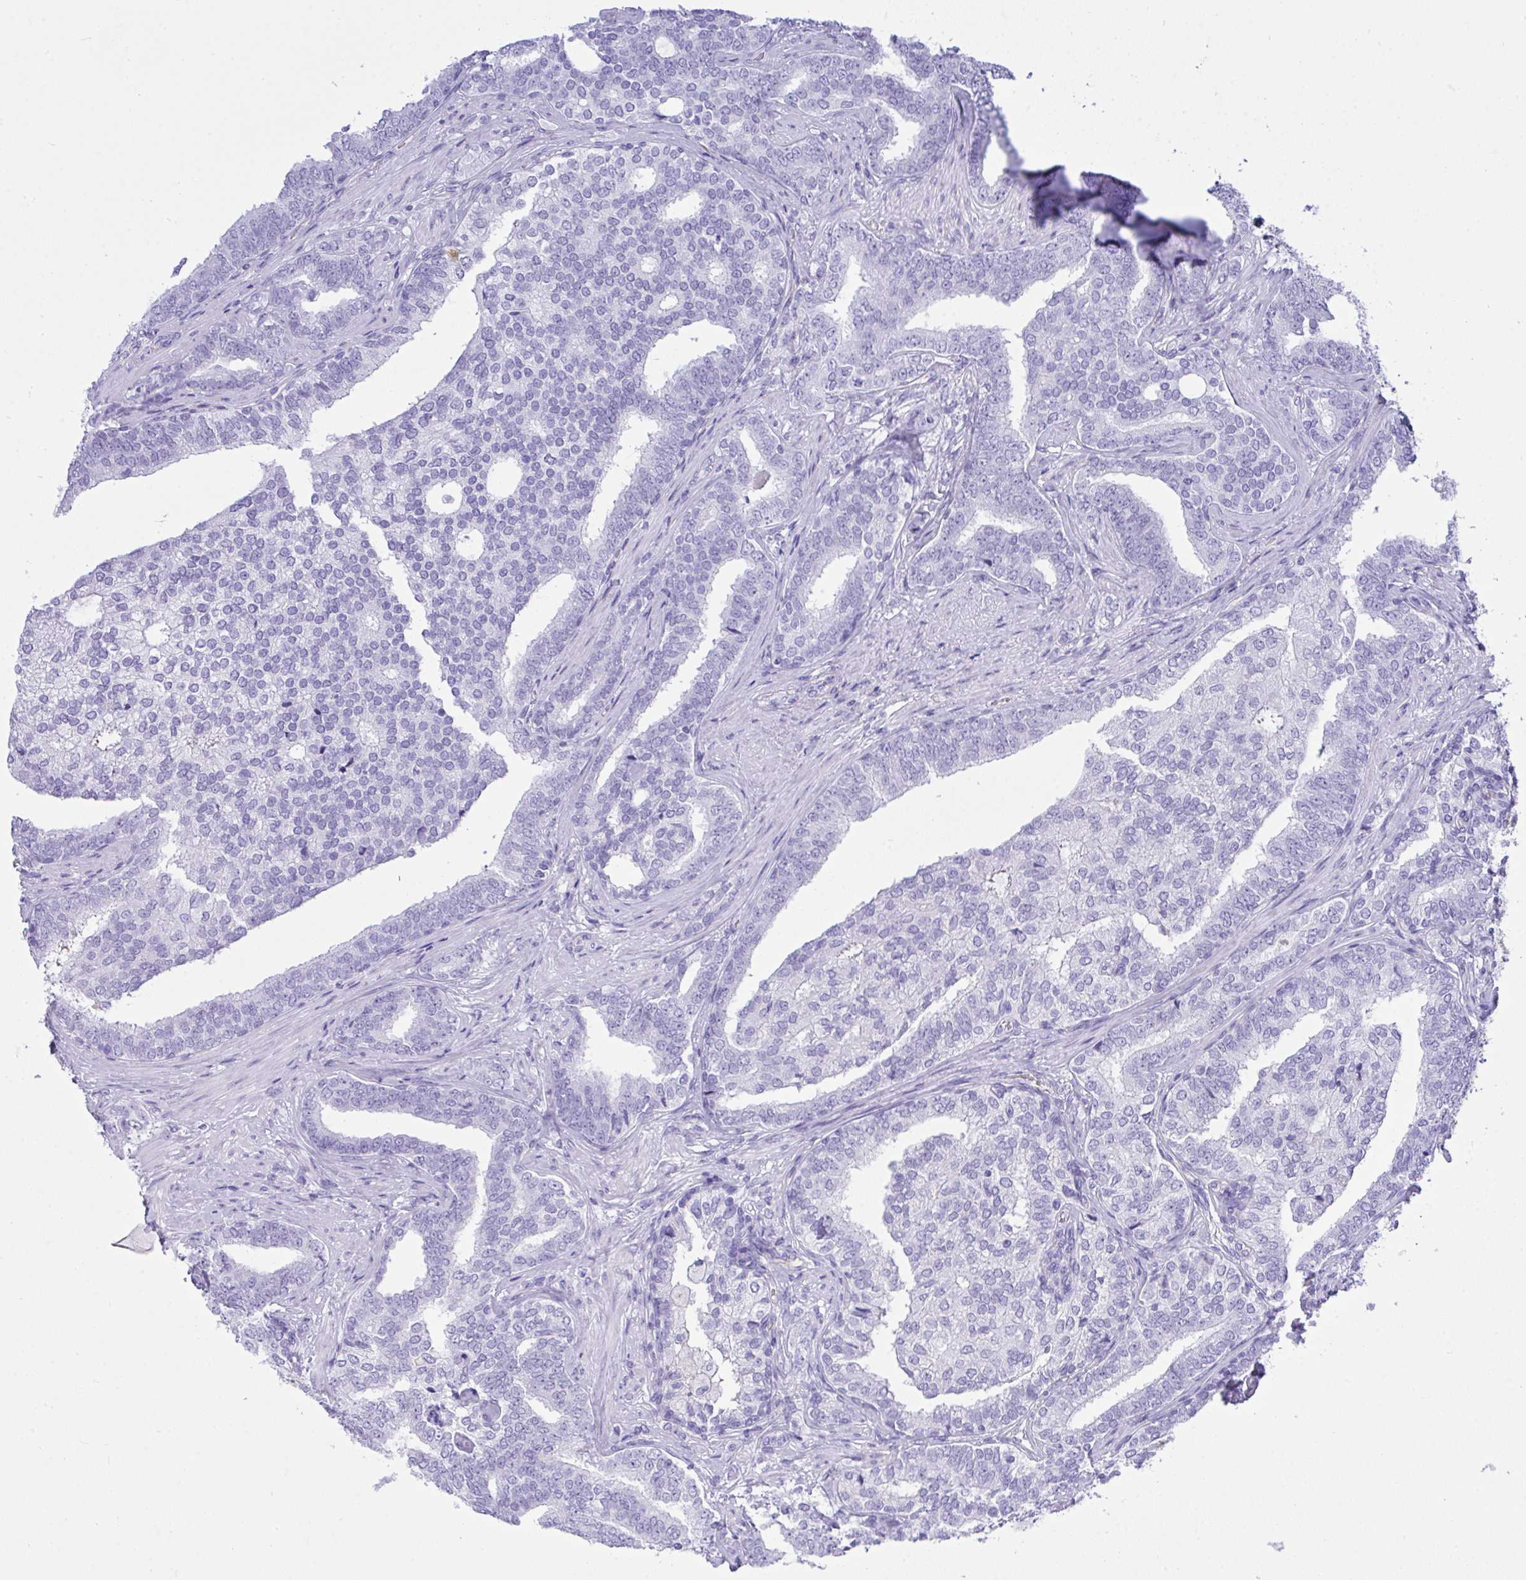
{"staining": {"intensity": "negative", "quantity": "none", "location": "none"}, "tissue": "prostate cancer", "cell_type": "Tumor cells", "image_type": "cancer", "snomed": [{"axis": "morphology", "description": "Adenocarcinoma, High grade"}, {"axis": "topography", "description": "Prostate"}], "caption": "Human high-grade adenocarcinoma (prostate) stained for a protein using IHC demonstrates no expression in tumor cells.", "gene": "AKR1D1", "patient": {"sex": "male", "age": 72}}